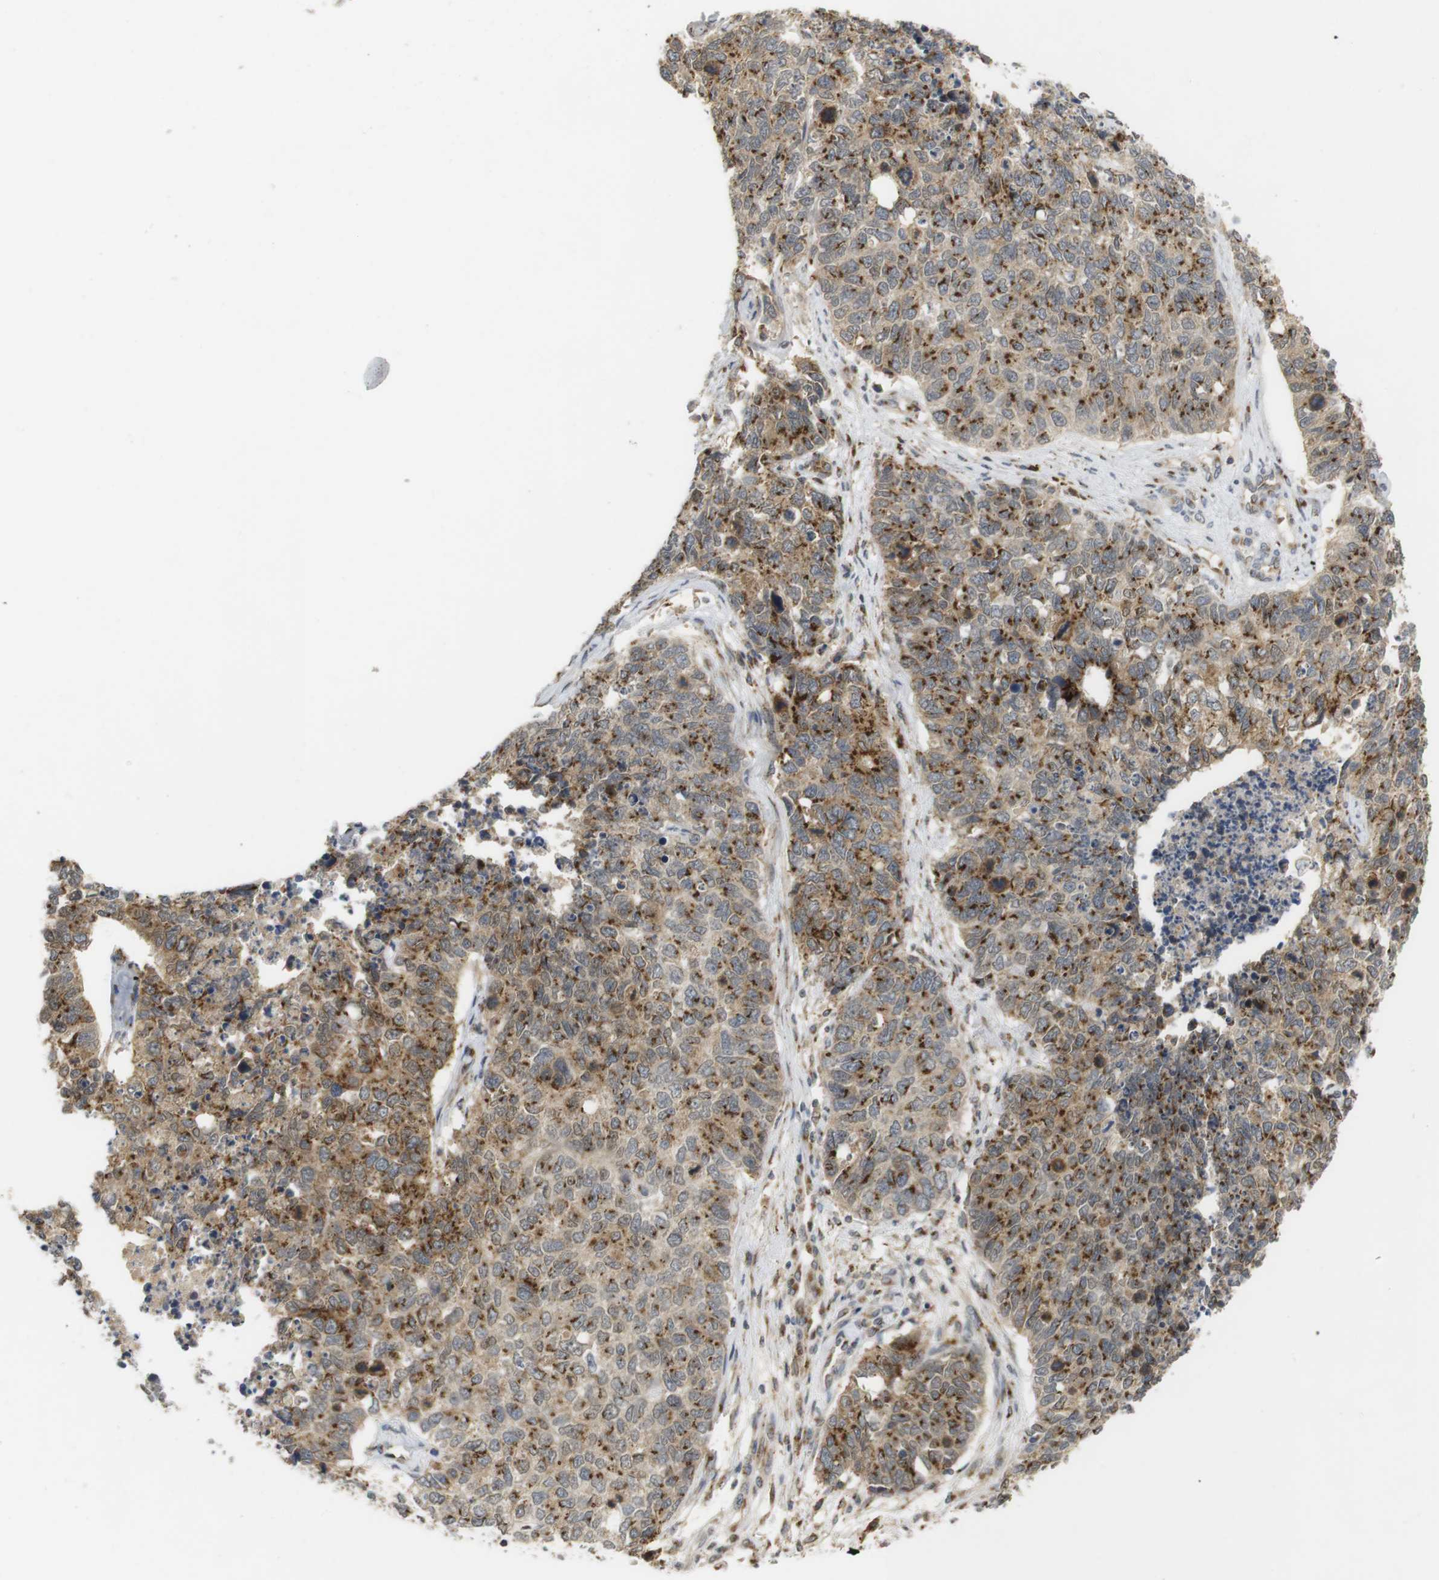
{"staining": {"intensity": "moderate", "quantity": ">75%", "location": "cytoplasmic/membranous"}, "tissue": "cervical cancer", "cell_type": "Tumor cells", "image_type": "cancer", "snomed": [{"axis": "morphology", "description": "Squamous cell carcinoma, NOS"}, {"axis": "topography", "description": "Cervix"}], "caption": "Moderate cytoplasmic/membranous expression for a protein is appreciated in about >75% of tumor cells of squamous cell carcinoma (cervical) using immunohistochemistry.", "gene": "ZFPL1", "patient": {"sex": "female", "age": 63}}